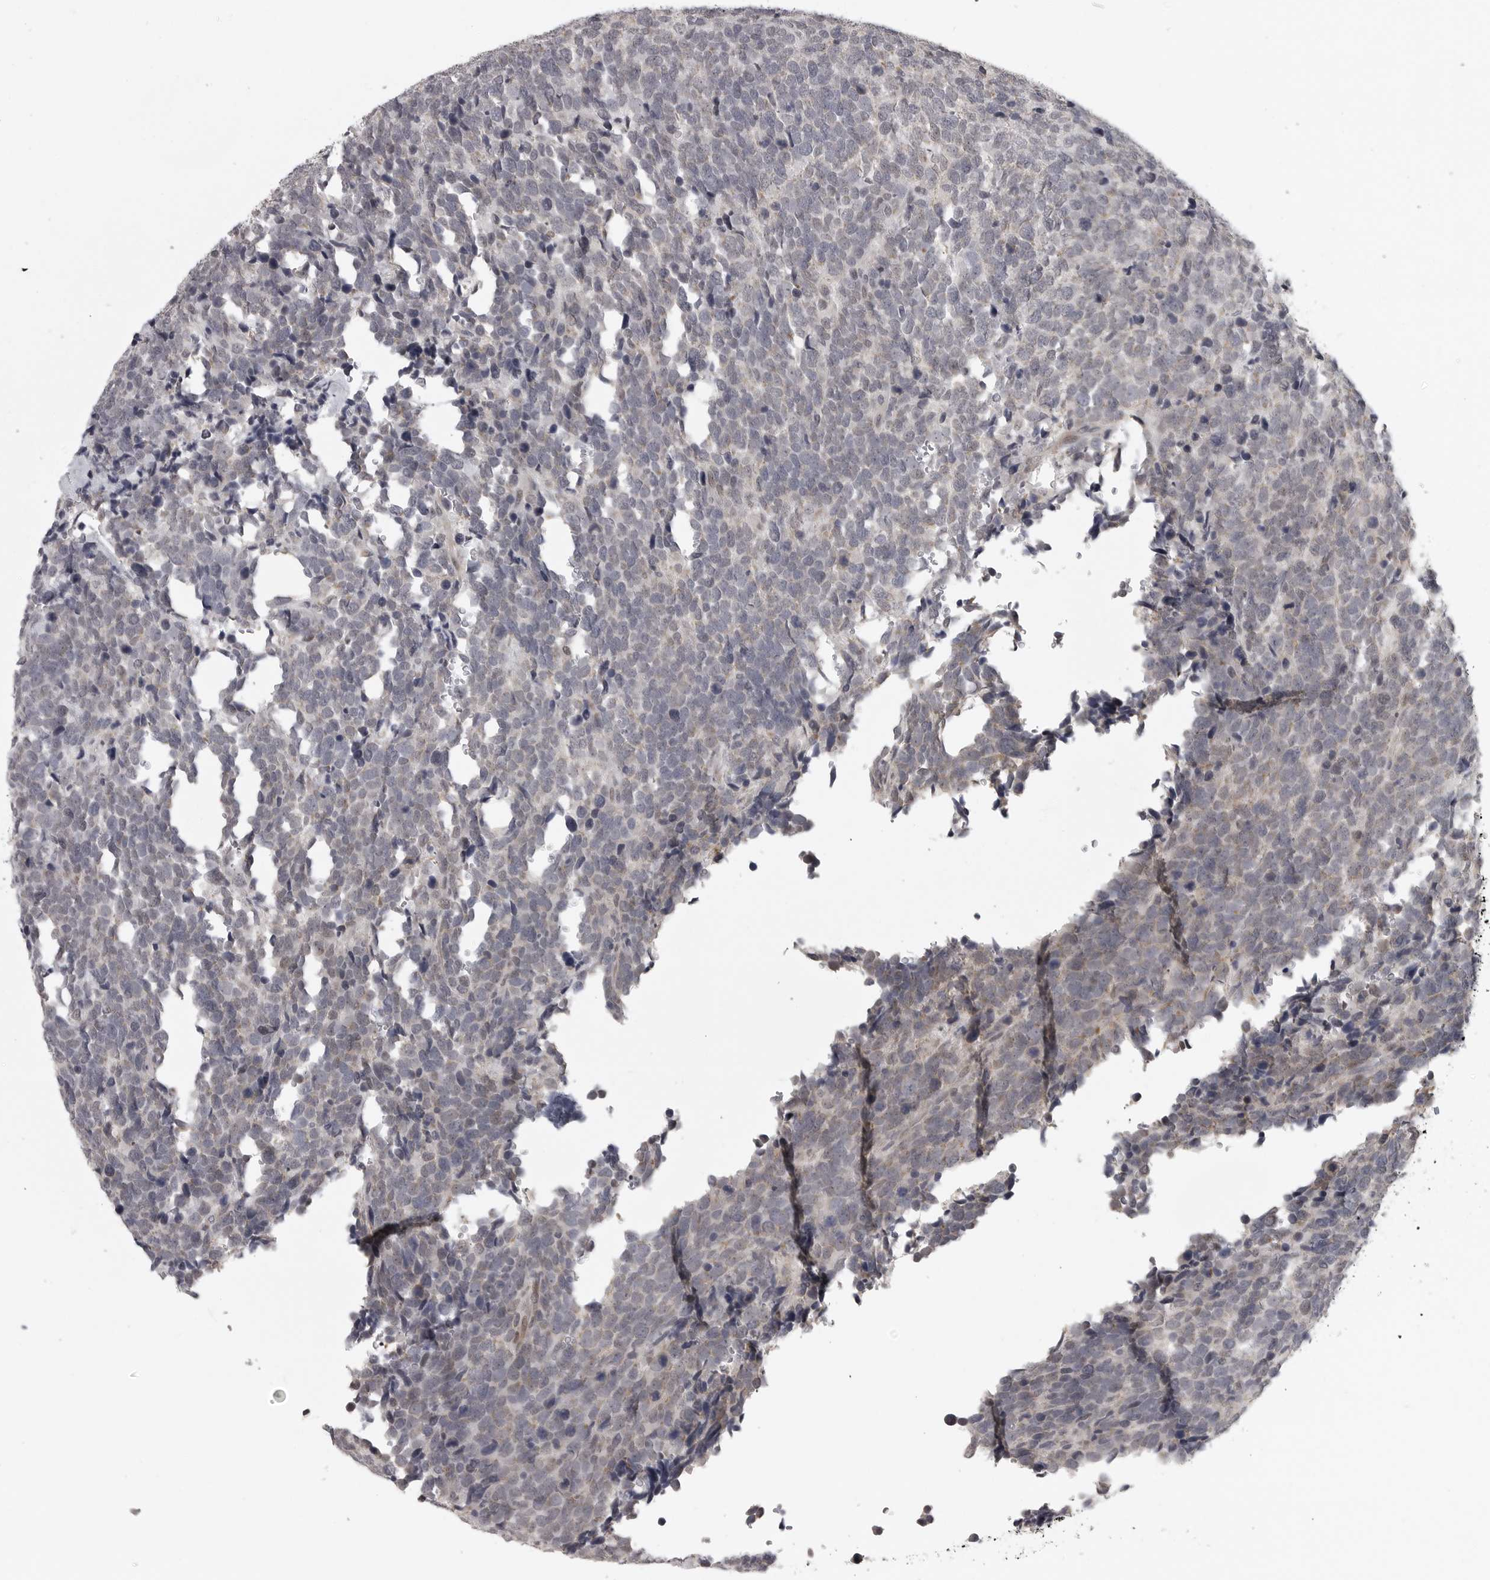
{"staining": {"intensity": "negative", "quantity": "none", "location": "none"}, "tissue": "urothelial cancer", "cell_type": "Tumor cells", "image_type": "cancer", "snomed": [{"axis": "morphology", "description": "Urothelial carcinoma, High grade"}, {"axis": "topography", "description": "Urinary bladder"}], "caption": "Micrograph shows no significant protein expression in tumor cells of high-grade urothelial carcinoma.", "gene": "POLE2", "patient": {"sex": "female", "age": 82}}